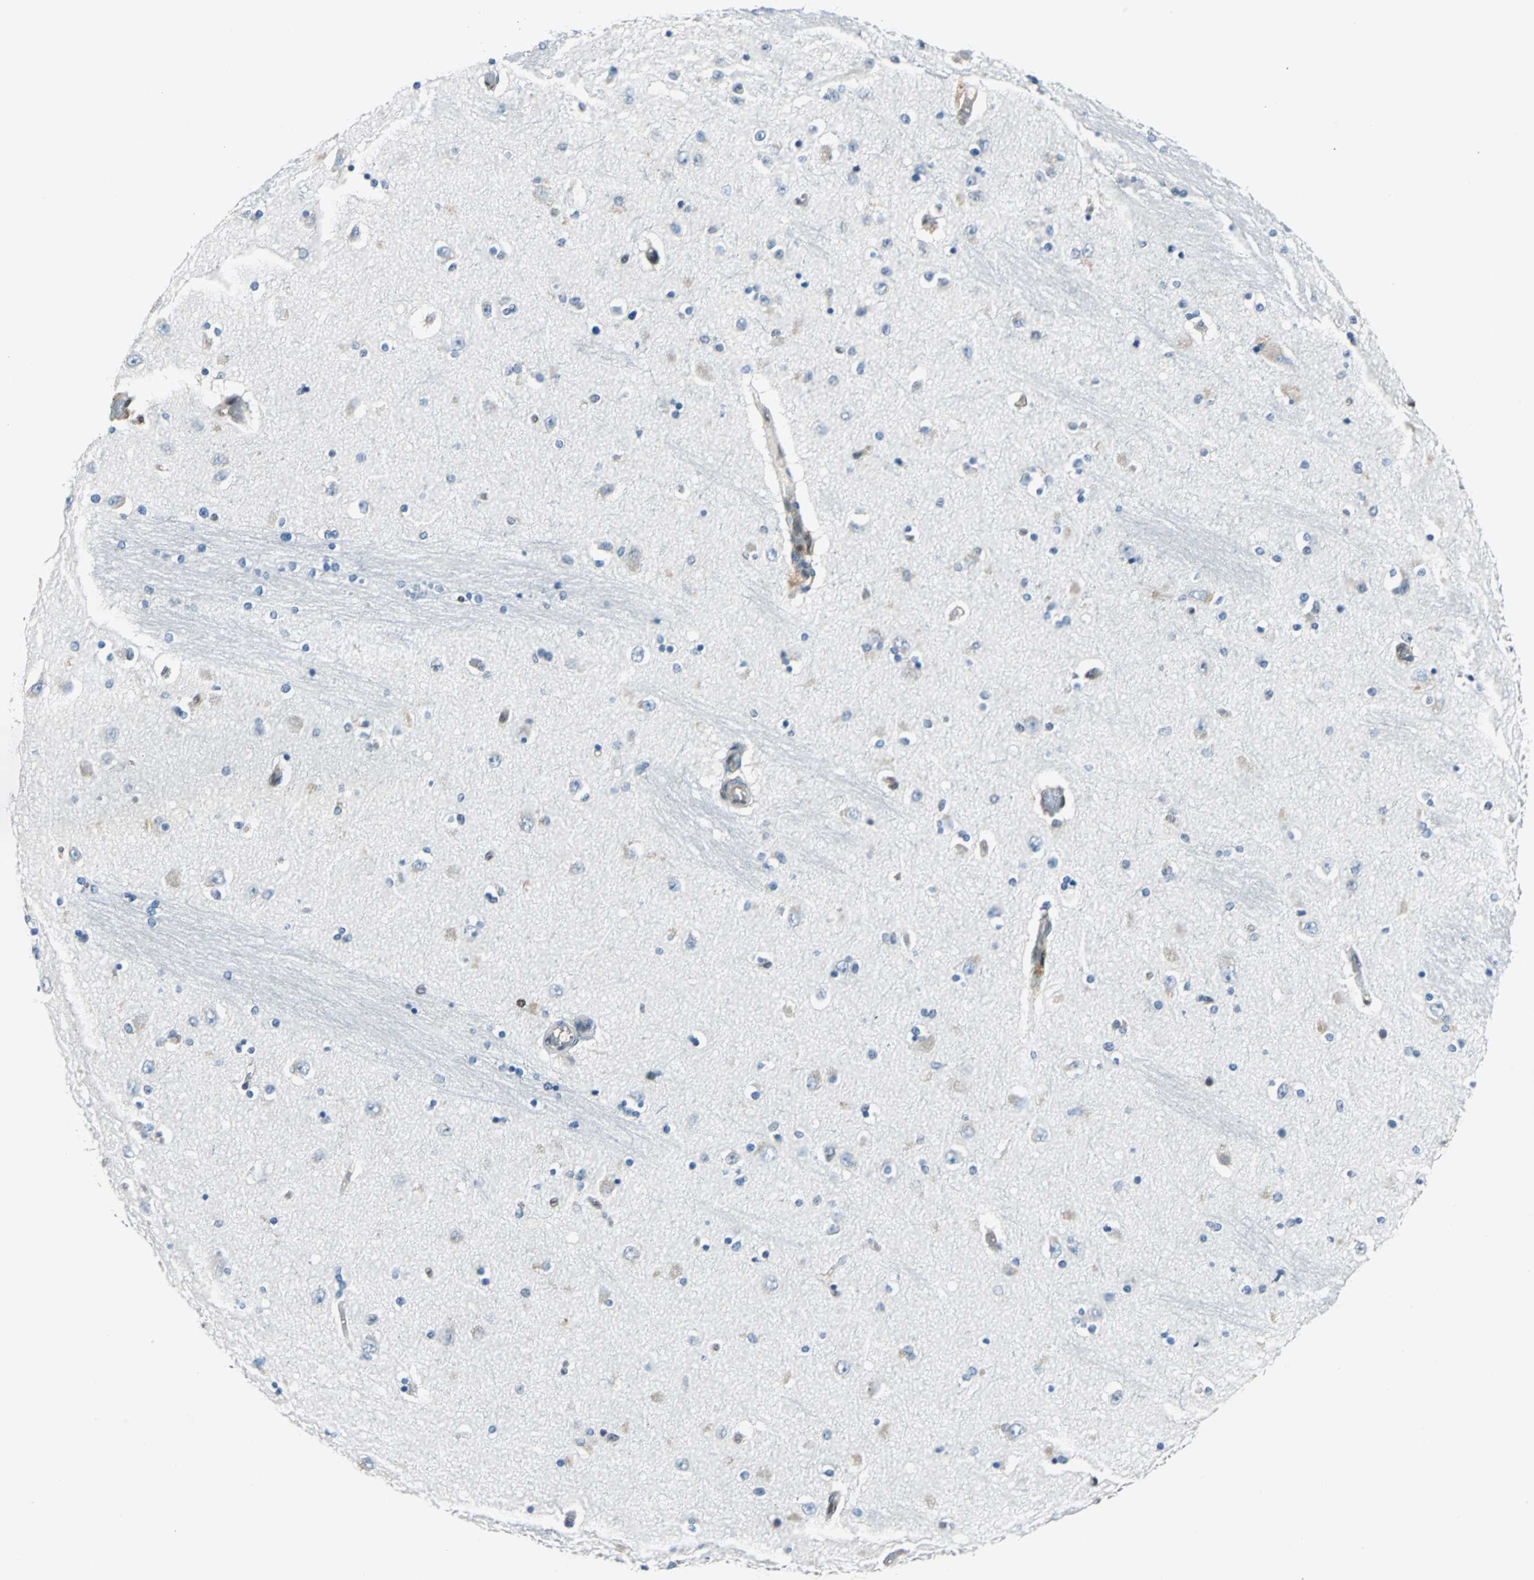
{"staining": {"intensity": "weak", "quantity": "25%-75%", "location": "cytoplasmic/membranous"}, "tissue": "hippocampus", "cell_type": "Glial cells", "image_type": "normal", "snomed": [{"axis": "morphology", "description": "Normal tissue, NOS"}, {"axis": "topography", "description": "Hippocampus"}], "caption": "Immunohistochemical staining of benign human hippocampus demonstrates low levels of weak cytoplasmic/membranous positivity in approximately 25%-75% of glial cells. Nuclei are stained in blue.", "gene": "PSME1", "patient": {"sex": "female", "age": 54}}